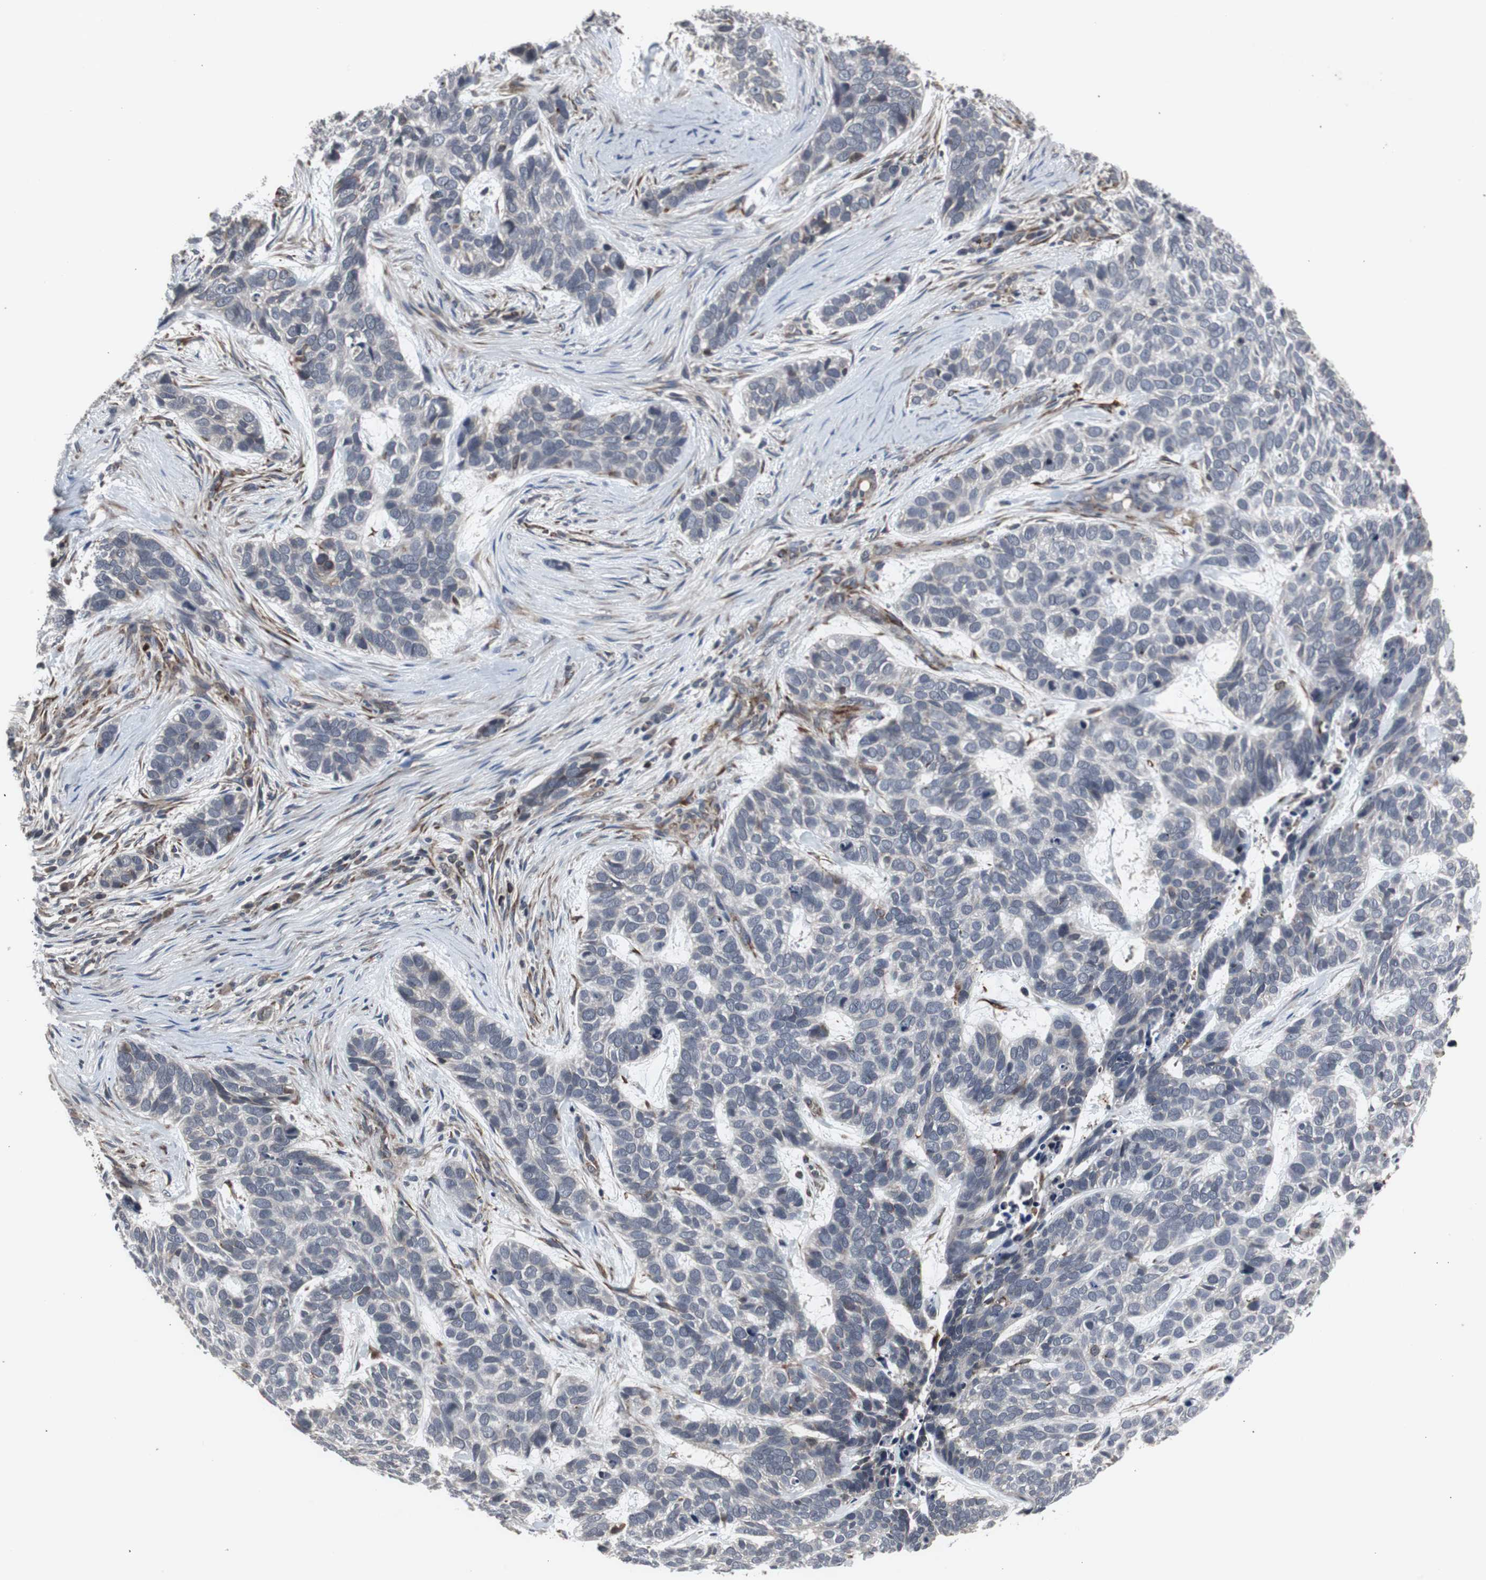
{"staining": {"intensity": "weak", "quantity": "<25%", "location": "cytoplasmic/membranous"}, "tissue": "skin cancer", "cell_type": "Tumor cells", "image_type": "cancer", "snomed": [{"axis": "morphology", "description": "Basal cell carcinoma"}, {"axis": "topography", "description": "Skin"}], "caption": "This photomicrograph is of skin cancer stained with immunohistochemistry (IHC) to label a protein in brown with the nuclei are counter-stained blue. There is no staining in tumor cells.", "gene": "CRADD", "patient": {"sex": "male", "age": 87}}